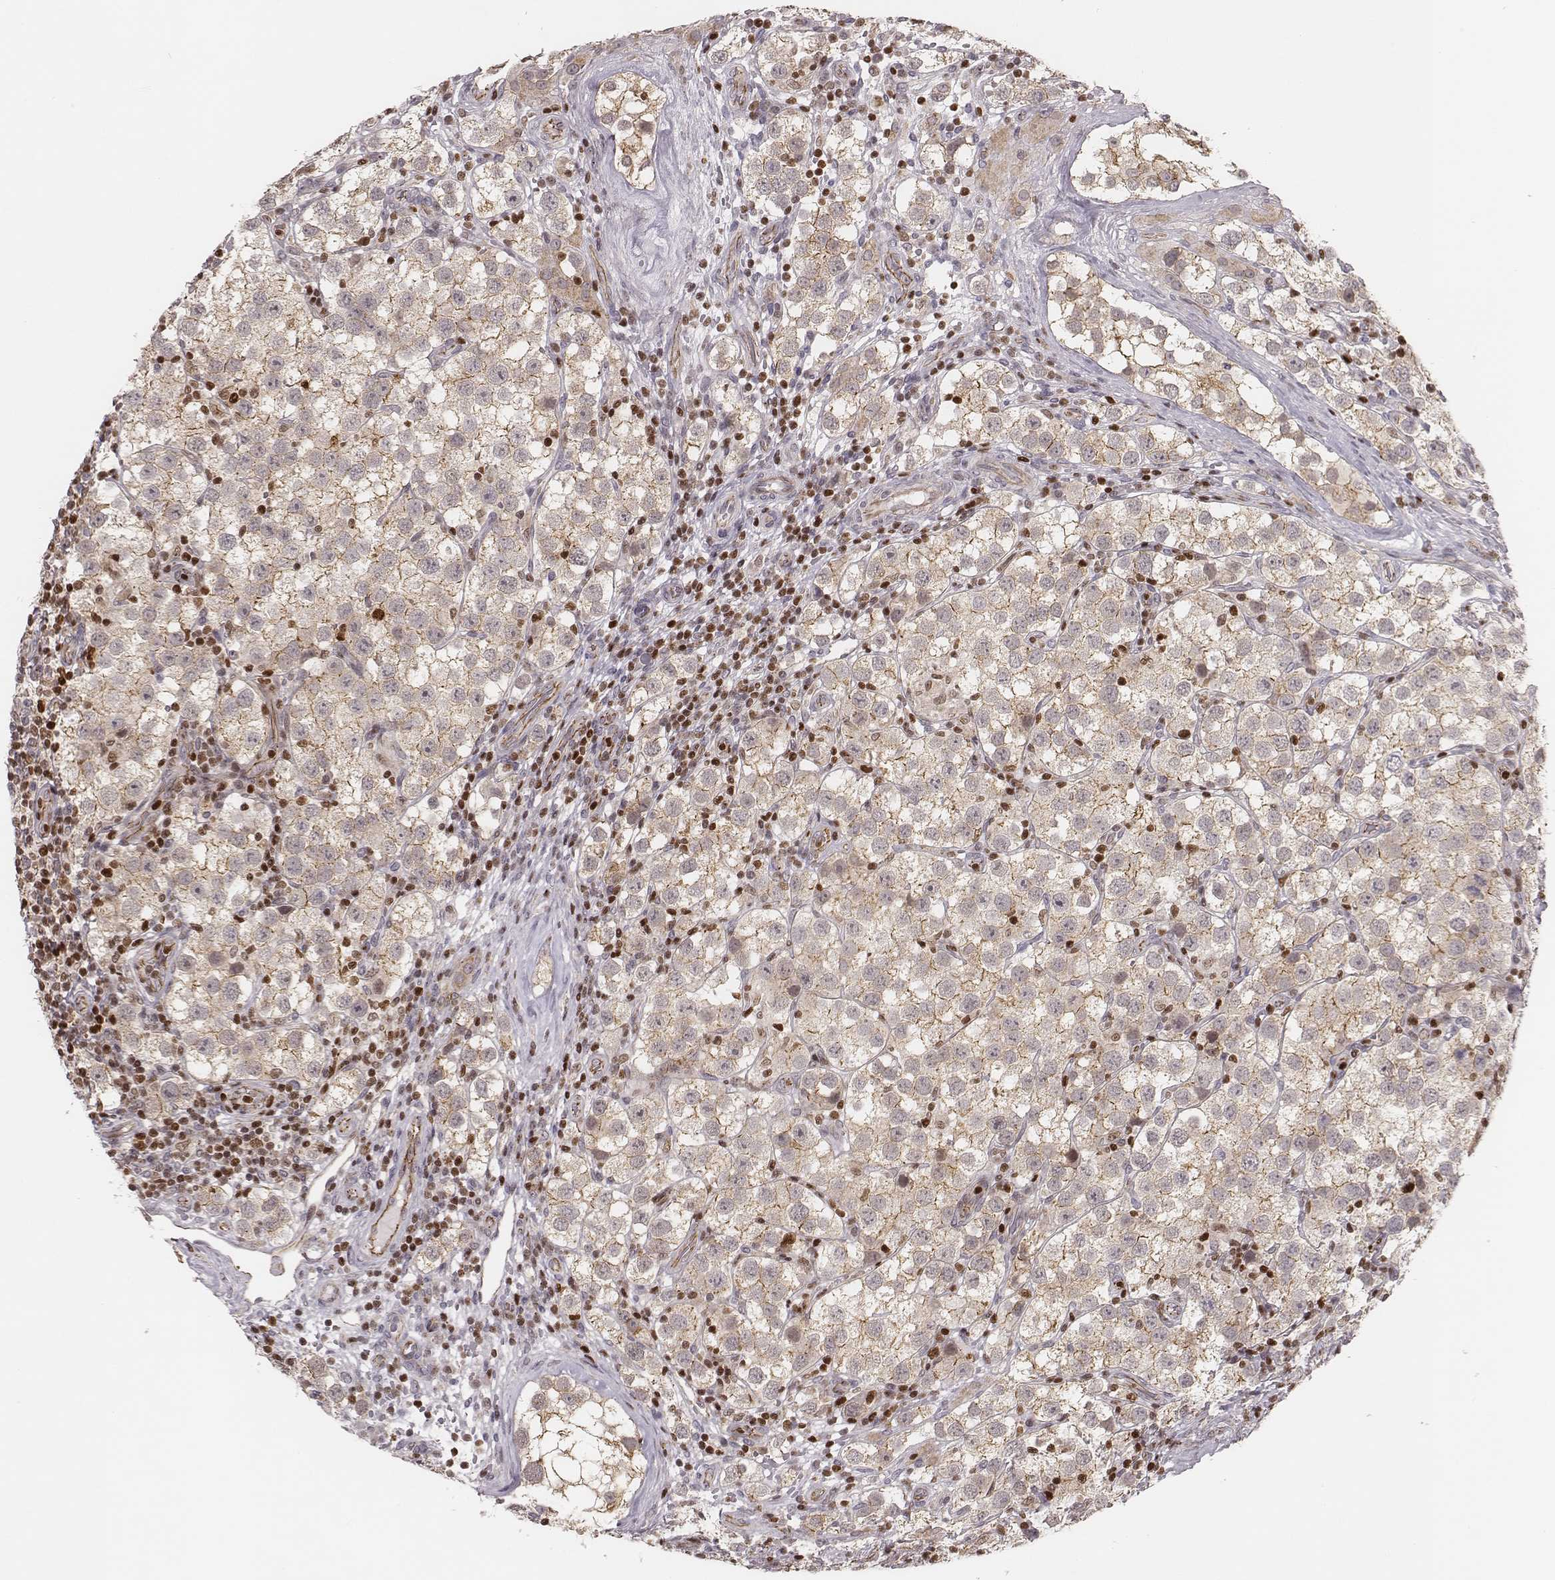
{"staining": {"intensity": "weak", "quantity": "25%-75%", "location": "cytoplasmic/membranous"}, "tissue": "testis cancer", "cell_type": "Tumor cells", "image_type": "cancer", "snomed": [{"axis": "morphology", "description": "Seminoma, NOS"}, {"axis": "topography", "description": "Testis"}], "caption": "Testis cancer stained with a protein marker exhibits weak staining in tumor cells.", "gene": "WDR59", "patient": {"sex": "male", "age": 37}}